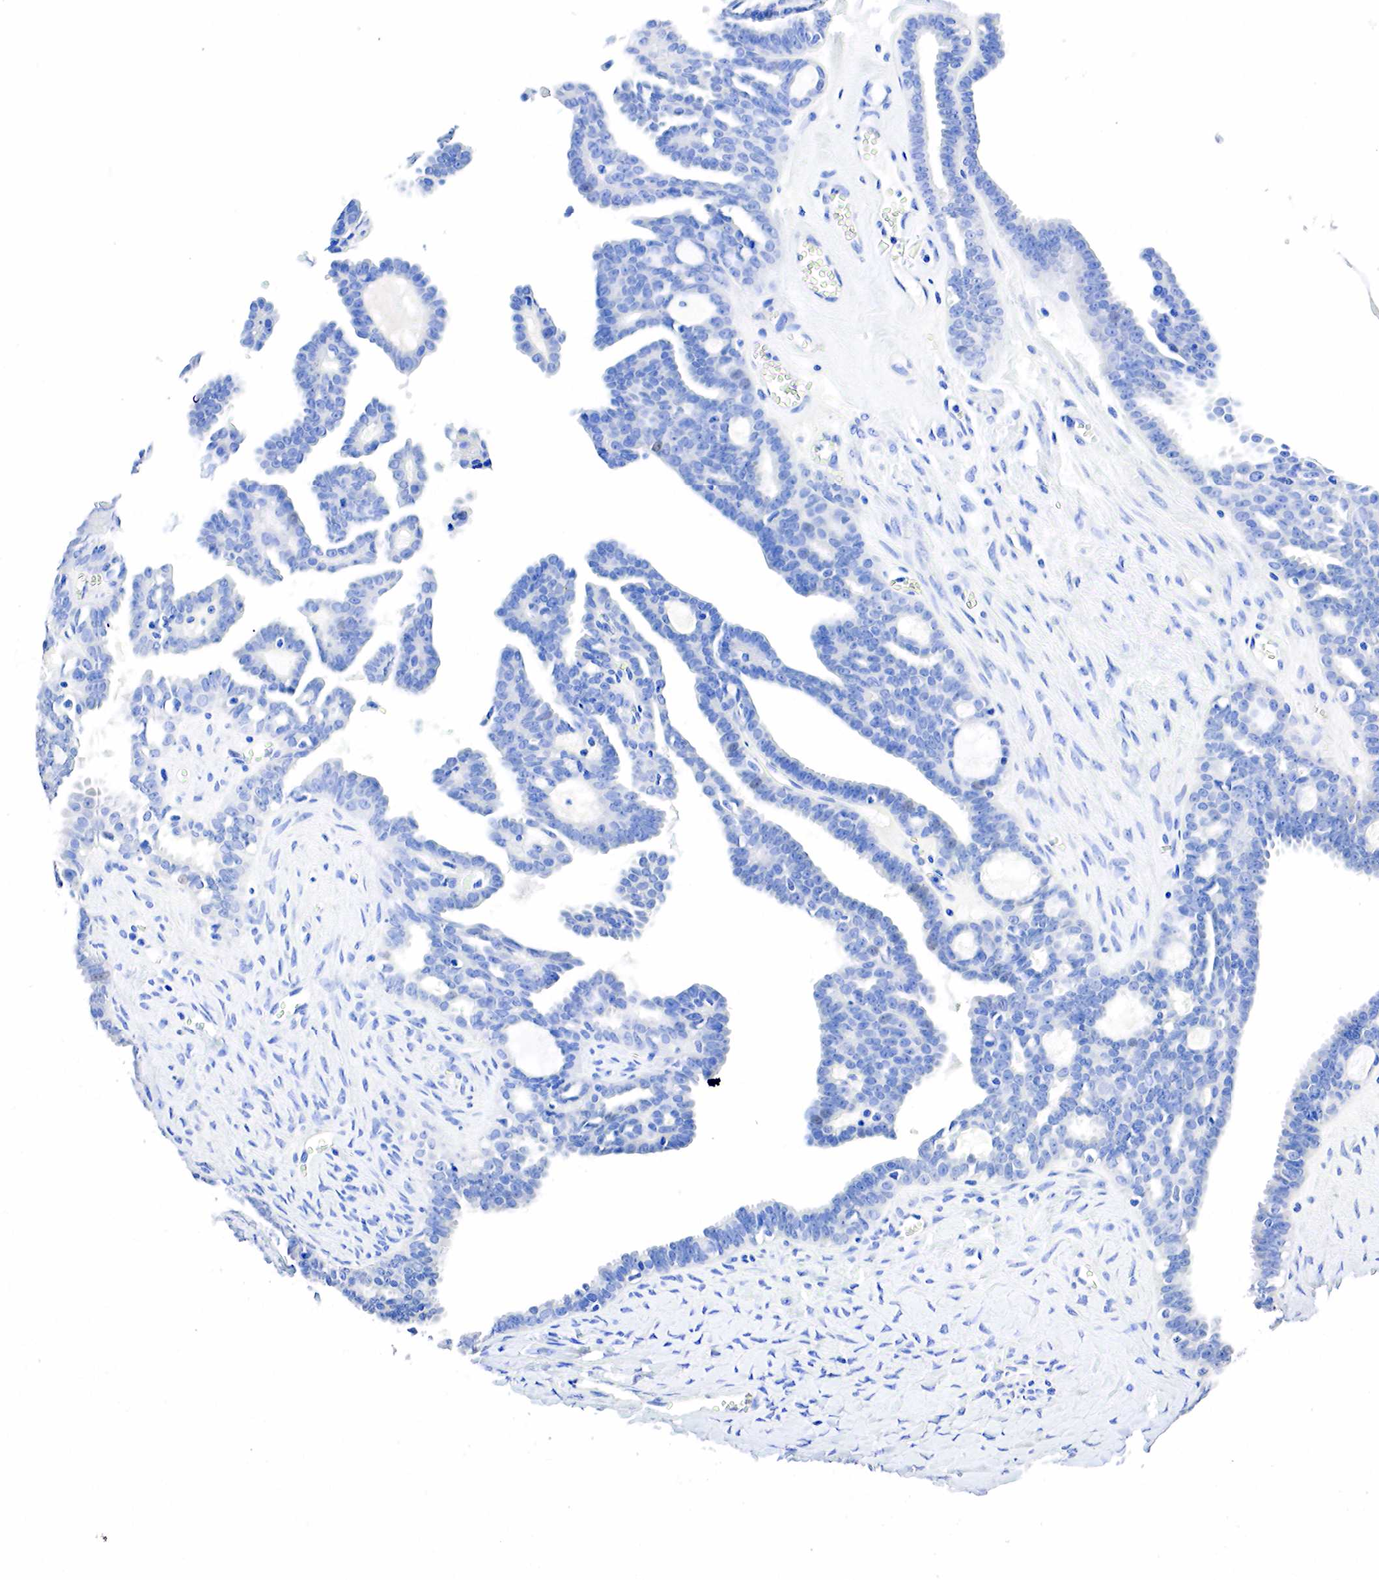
{"staining": {"intensity": "negative", "quantity": "none", "location": "none"}, "tissue": "ovarian cancer", "cell_type": "Tumor cells", "image_type": "cancer", "snomed": [{"axis": "morphology", "description": "Cystadenocarcinoma, serous, NOS"}, {"axis": "topography", "description": "Ovary"}], "caption": "Immunohistochemistry photomicrograph of neoplastic tissue: human ovarian cancer (serous cystadenocarcinoma) stained with DAB (3,3'-diaminobenzidine) demonstrates no significant protein staining in tumor cells.", "gene": "SST", "patient": {"sex": "female", "age": 71}}